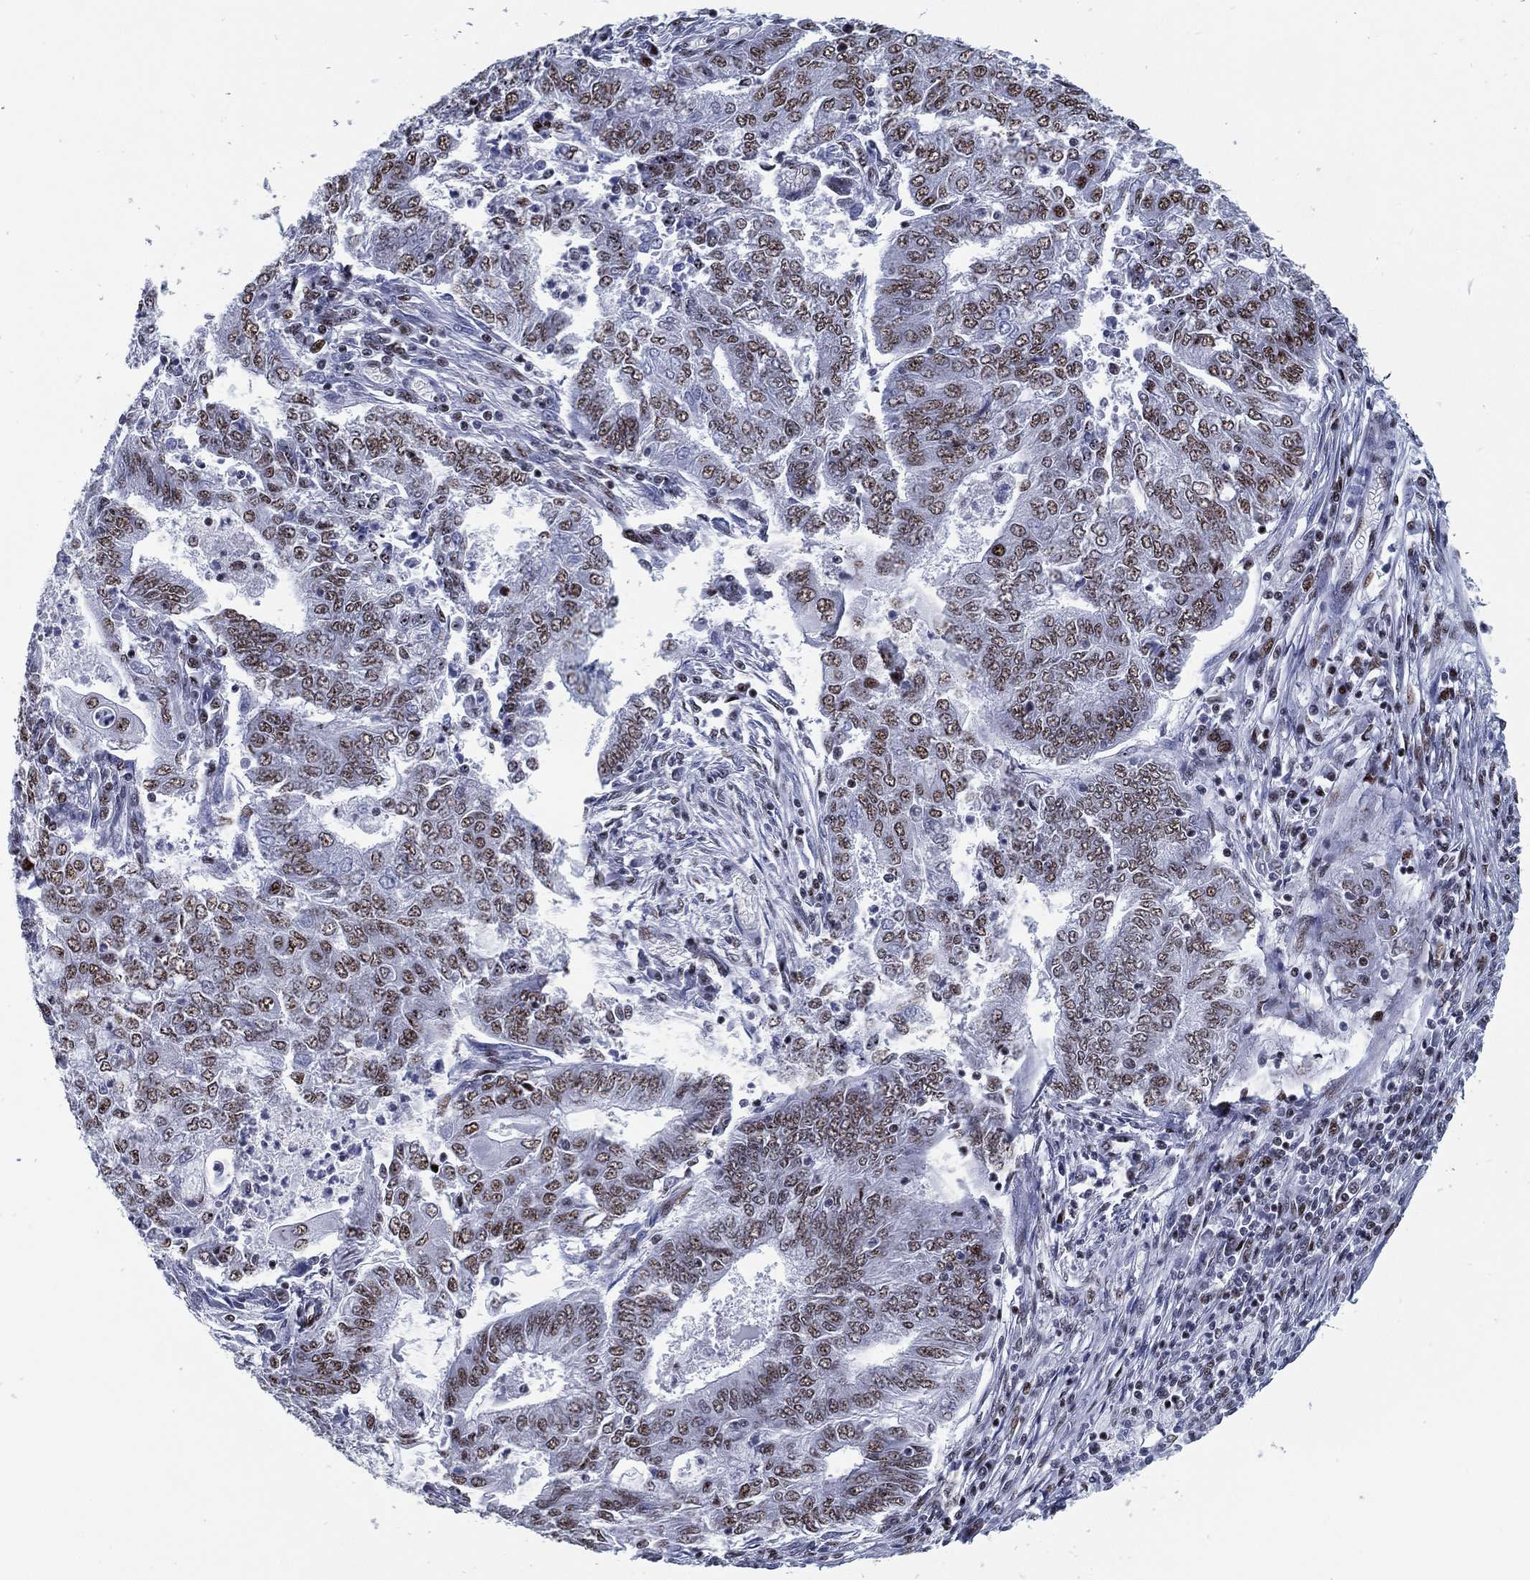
{"staining": {"intensity": "moderate", "quantity": ">75%", "location": "nuclear"}, "tissue": "endometrial cancer", "cell_type": "Tumor cells", "image_type": "cancer", "snomed": [{"axis": "morphology", "description": "Adenocarcinoma, NOS"}, {"axis": "topography", "description": "Endometrium"}], "caption": "Immunohistochemistry of human endometrial cancer displays medium levels of moderate nuclear positivity in approximately >75% of tumor cells.", "gene": "CYB561D2", "patient": {"sex": "female", "age": 62}}